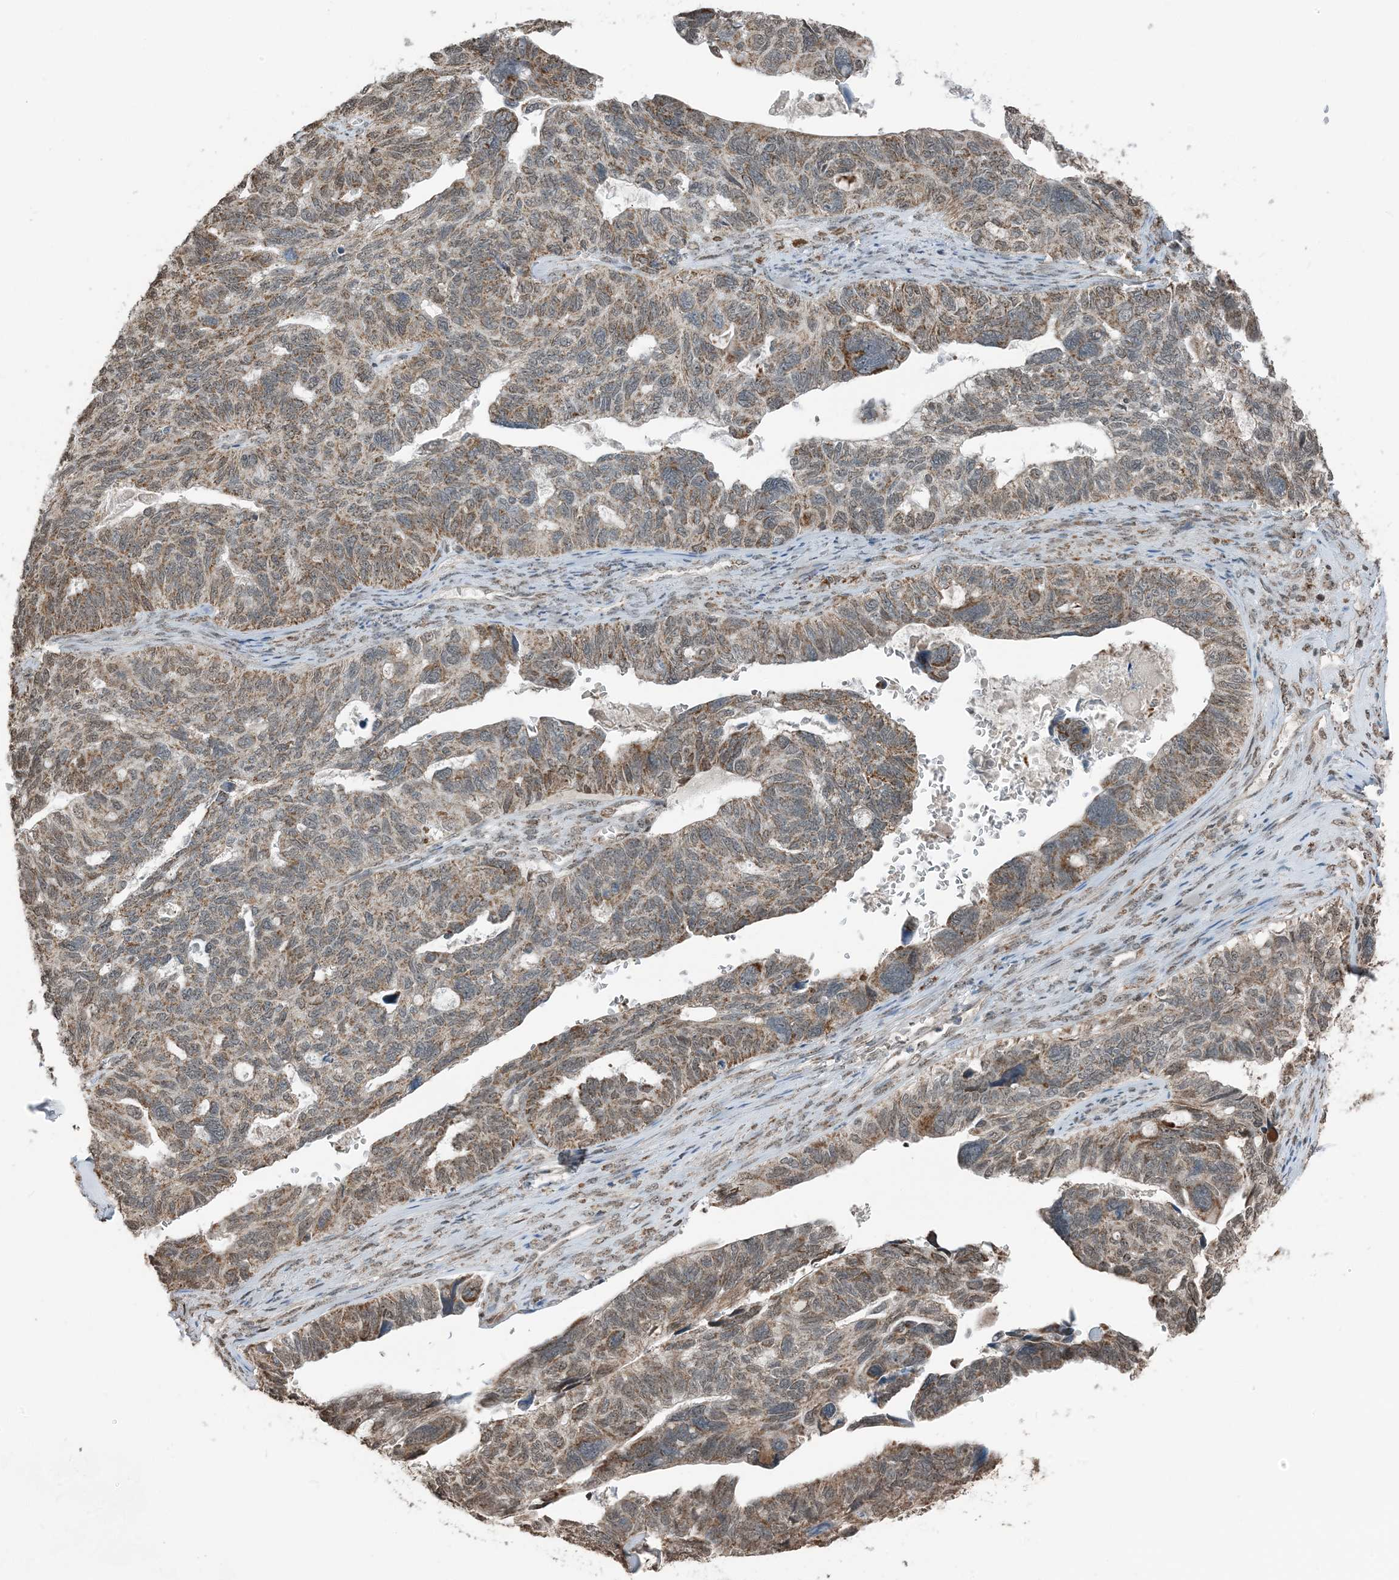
{"staining": {"intensity": "moderate", "quantity": ">75%", "location": "cytoplasmic/membranous"}, "tissue": "ovarian cancer", "cell_type": "Tumor cells", "image_type": "cancer", "snomed": [{"axis": "morphology", "description": "Cystadenocarcinoma, serous, NOS"}, {"axis": "topography", "description": "Ovary"}], "caption": "Brown immunohistochemical staining in human ovarian cancer displays moderate cytoplasmic/membranous staining in approximately >75% of tumor cells.", "gene": "PILRB", "patient": {"sex": "female", "age": 79}}